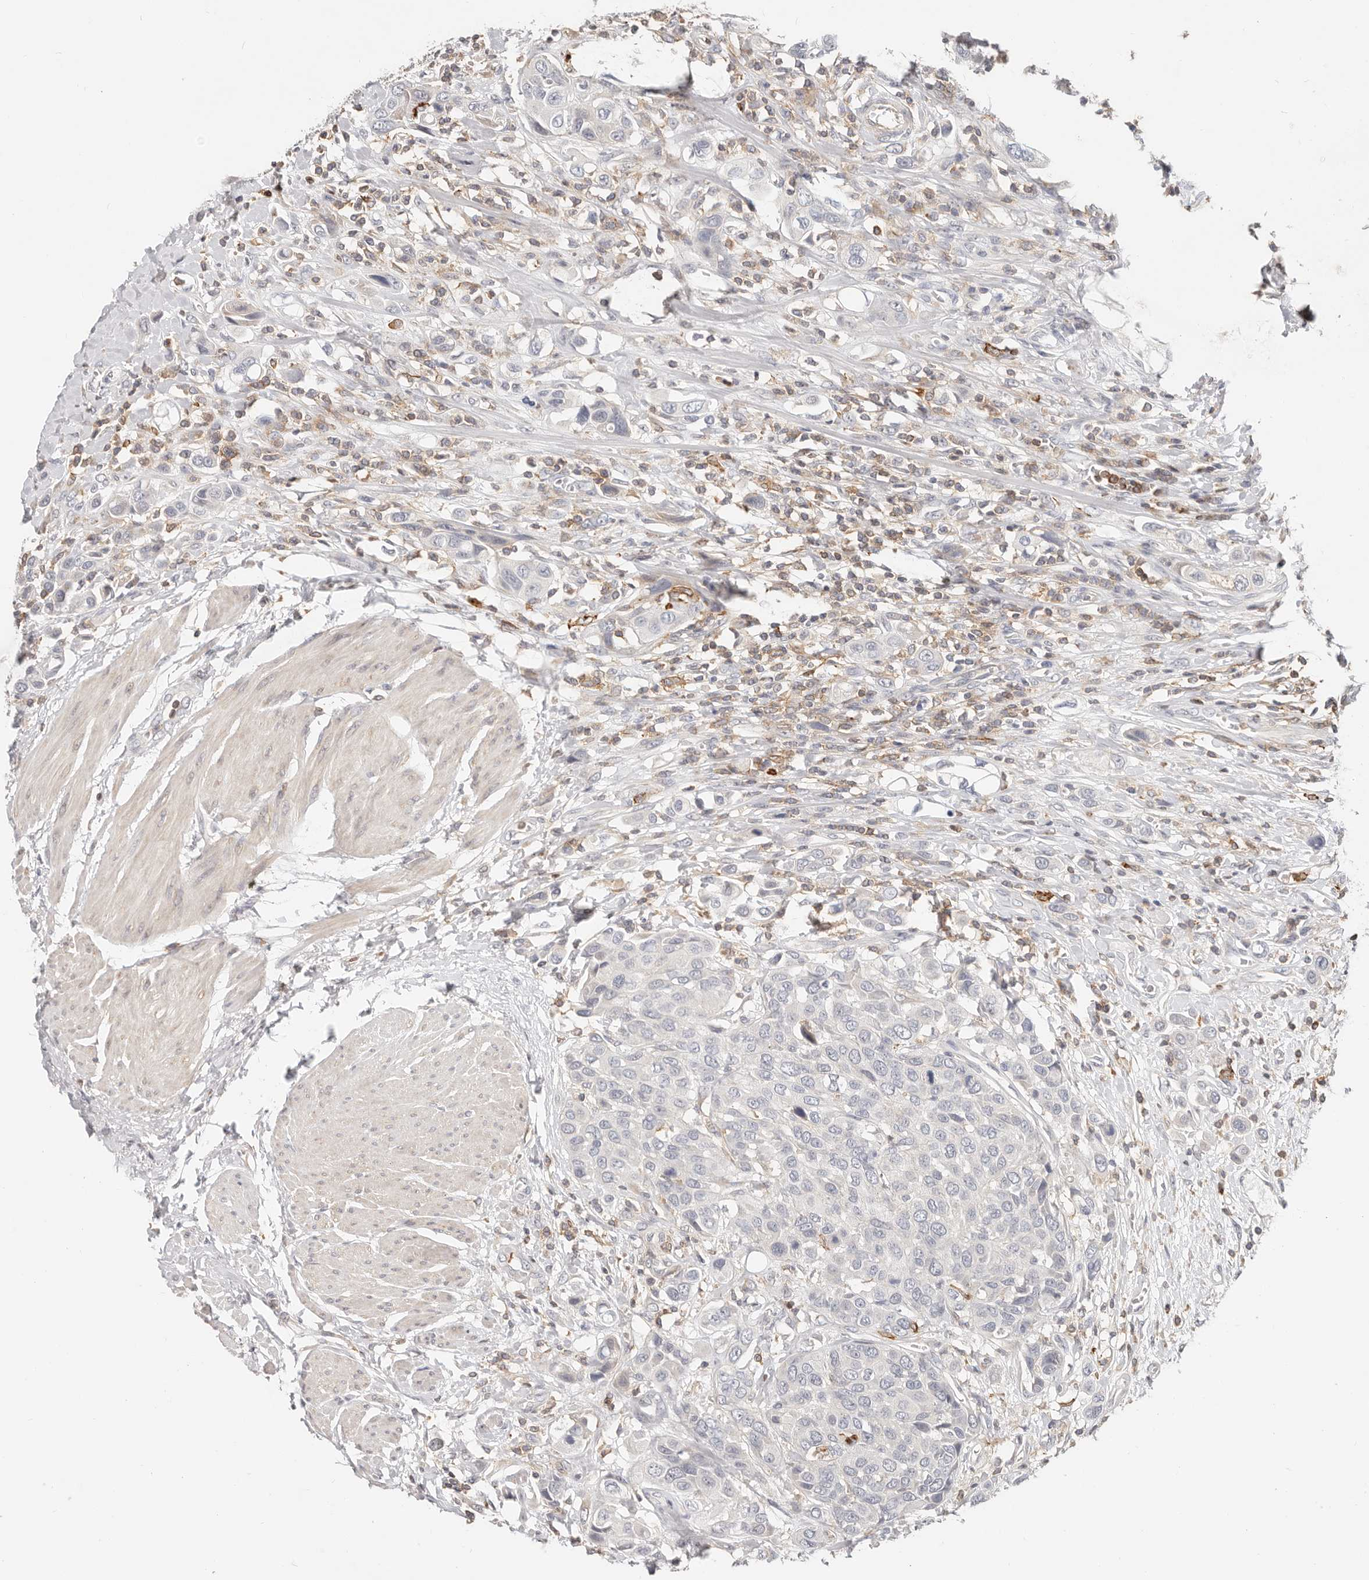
{"staining": {"intensity": "negative", "quantity": "none", "location": "none"}, "tissue": "urothelial cancer", "cell_type": "Tumor cells", "image_type": "cancer", "snomed": [{"axis": "morphology", "description": "Urothelial carcinoma, High grade"}, {"axis": "topography", "description": "Urinary bladder"}], "caption": "Immunohistochemistry micrograph of neoplastic tissue: urothelial cancer stained with DAB demonstrates no significant protein staining in tumor cells. Brightfield microscopy of immunohistochemistry (IHC) stained with DAB (3,3'-diaminobenzidine) (brown) and hematoxylin (blue), captured at high magnification.", "gene": "TMEM63B", "patient": {"sex": "male", "age": 50}}